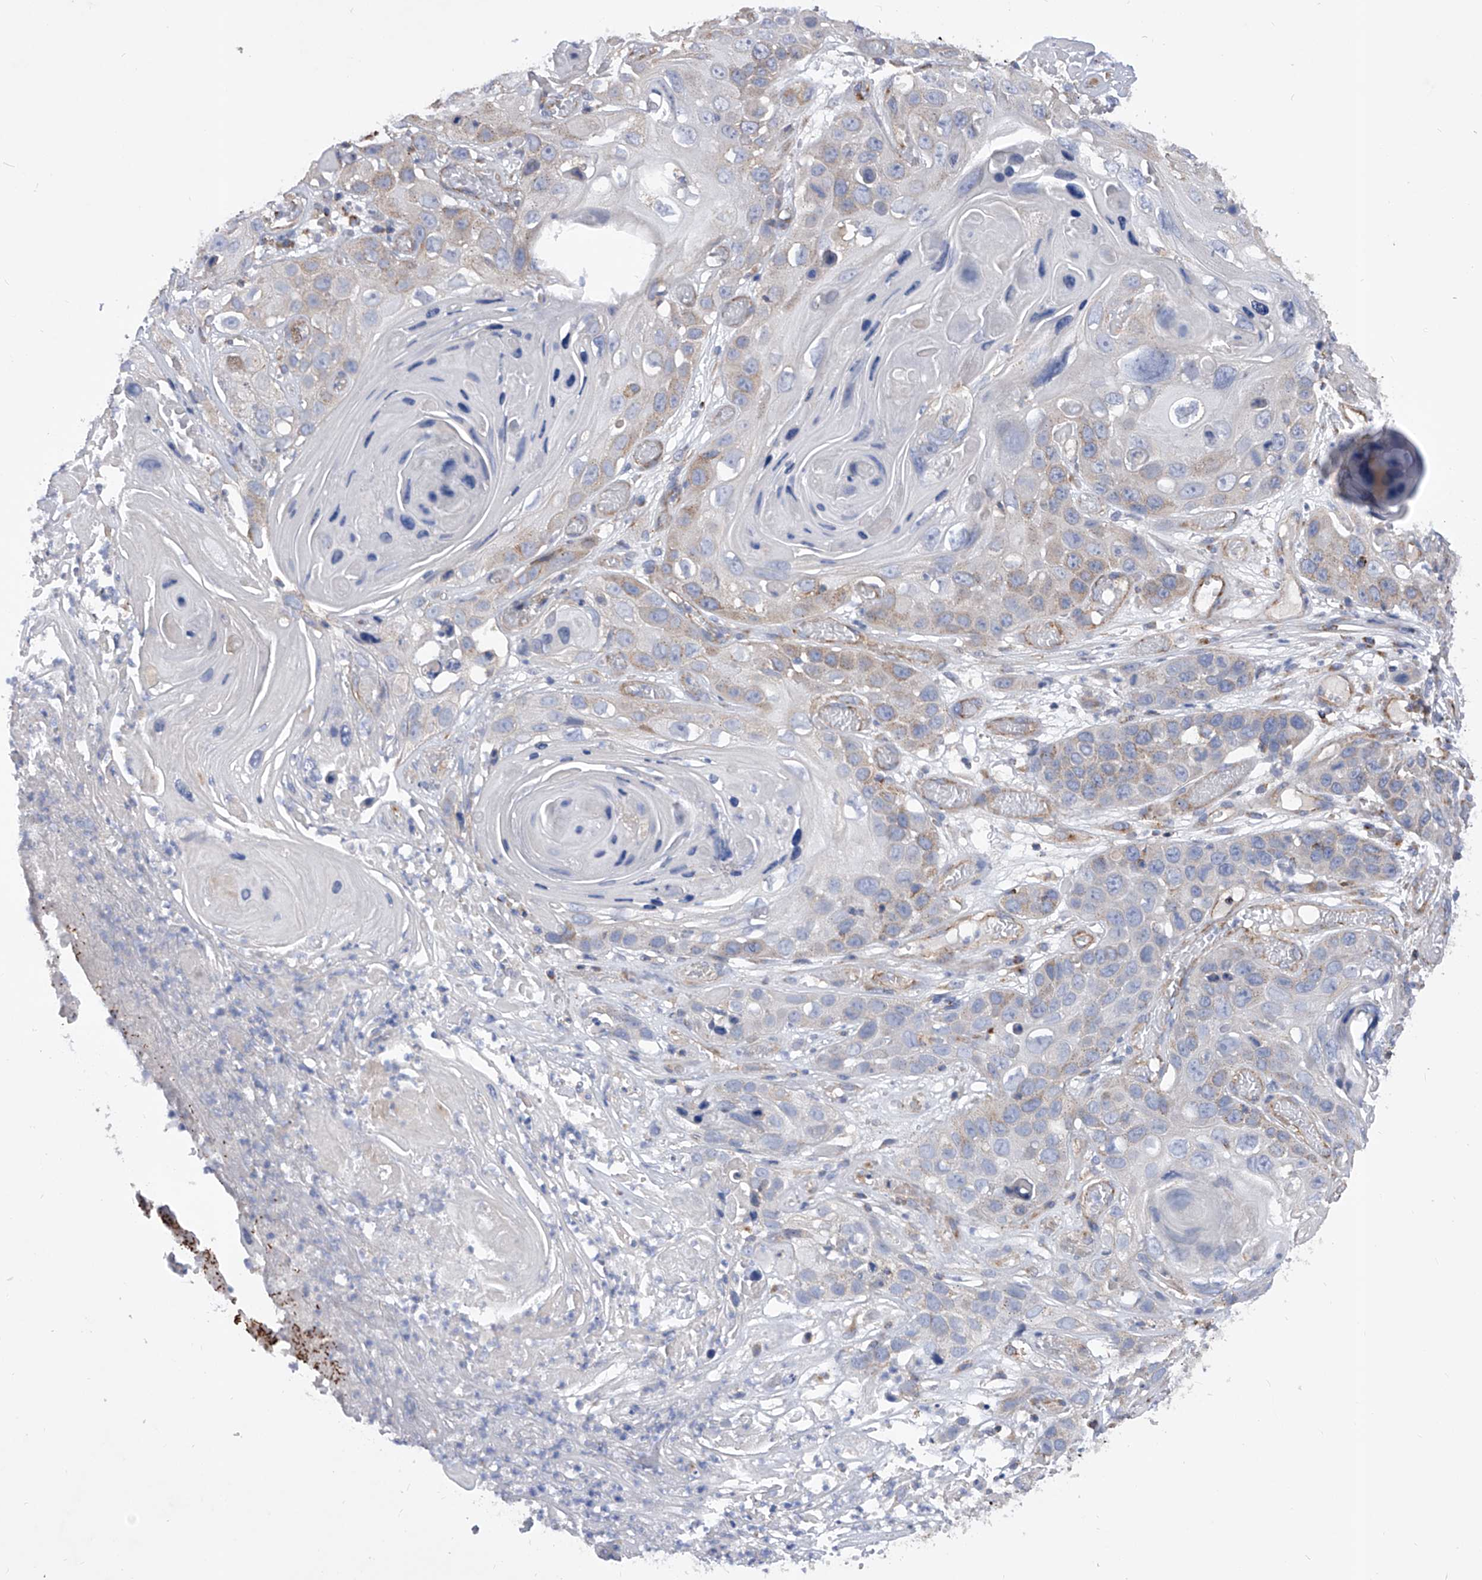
{"staining": {"intensity": "weak", "quantity": "25%-75%", "location": "cytoplasmic/membranous"}, "tissue": "skin cancer", "cell_type": "Tumor cells", "image_type": "cancer", "snomed": [{"axis": "morphology", "description": "Squamous cell carcinoma, NOS"}, {"axis": "topography", "description": "Skin"}], "caption": "Approximately 25%-75% of tumor cells in skin cancer exhibit weak cytoplasmic/membranous protein positivity as visualized by brown immunohistochemical staining.", "gene": "PDSS2", "patient": {"sex": "male", "age": 55}}